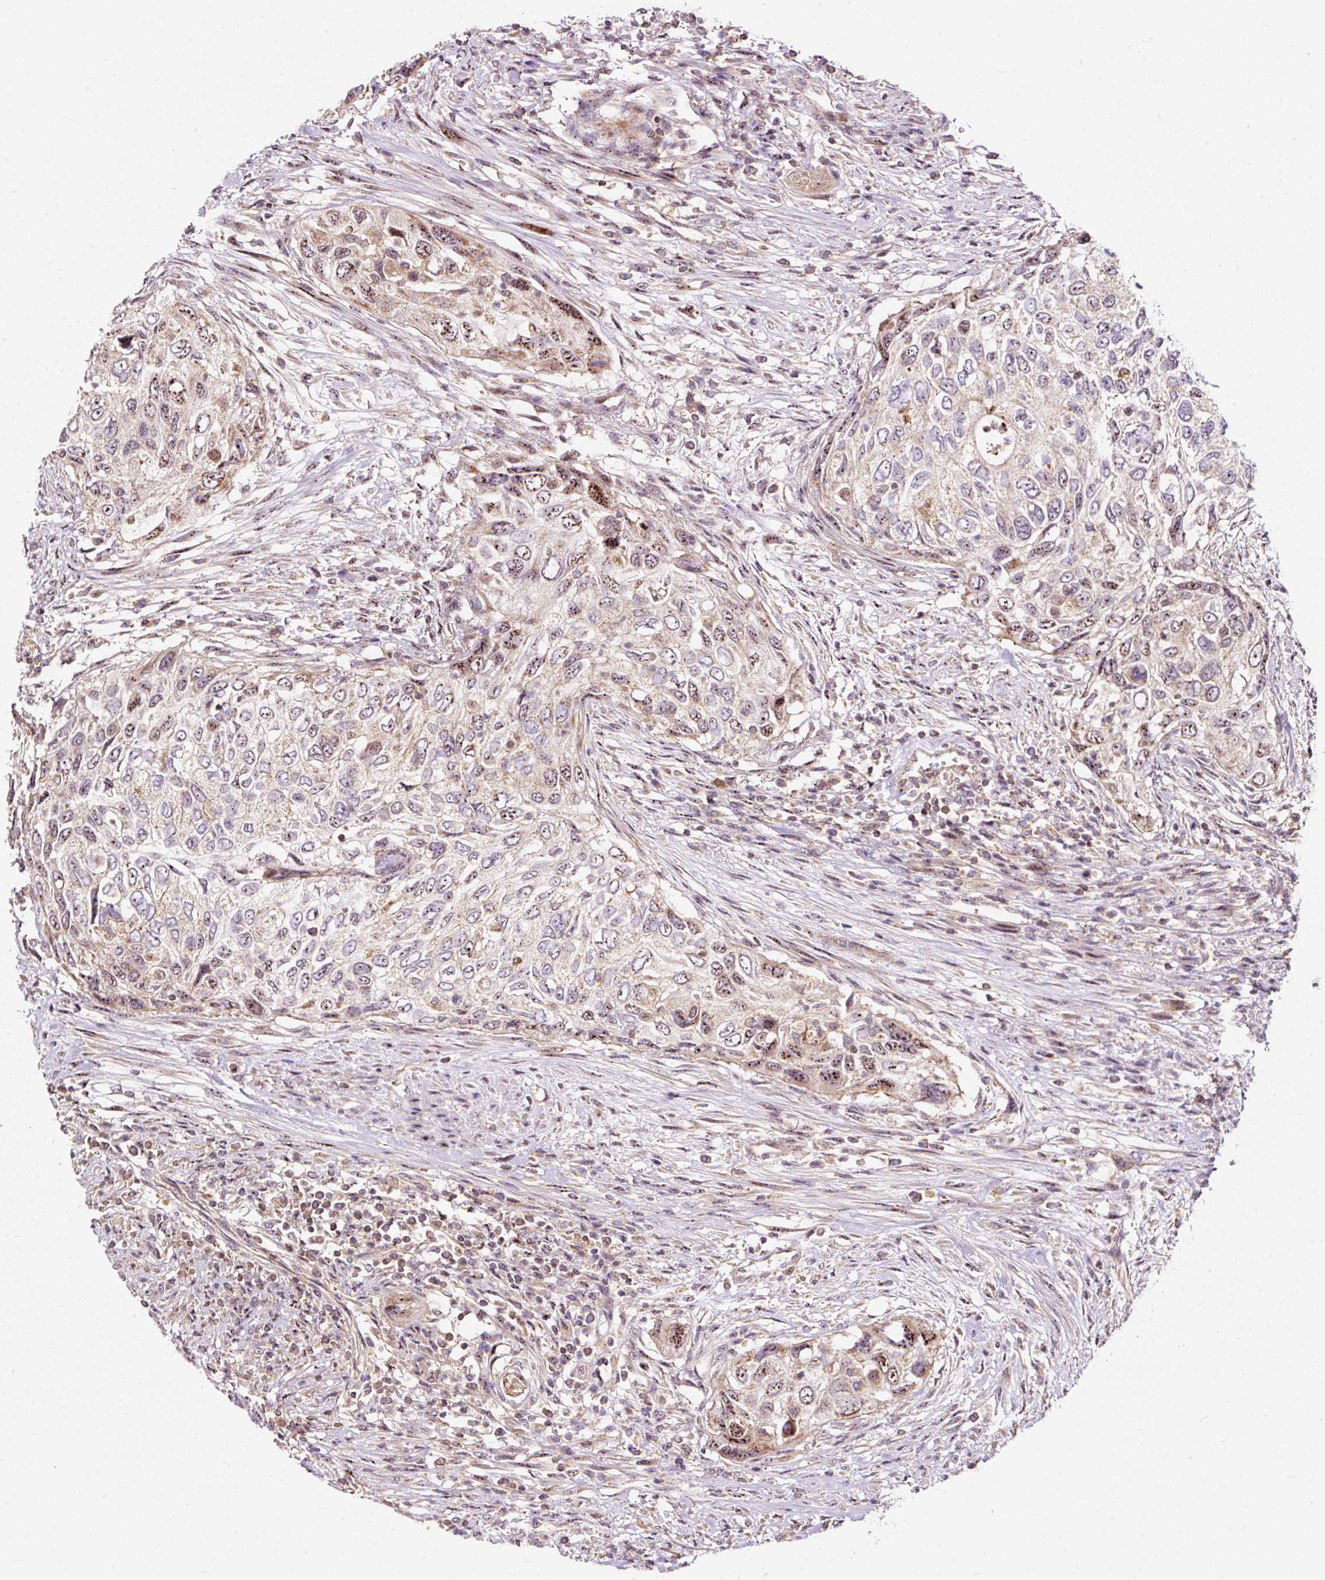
{"staining": {"intensity": "moderate", "quantity": "25%-75%", "location": "cytoplasmic/membranous,nuclear"}, "tissue": "urothelial cancer", "cell_type": "Tumor cells", "image_type": "cancer", "snomed": [{"axis": "morphology", "description": "Urothelial carcinoma, High grade"}, {"axis": "topography", "description": "Urinary bladder"}], "caption": "Immunohistochemistry (IHC) micrograph of neoplastic tissue: human urothelial carcinoma (high-grade) stained using IHC displays medium levels of moderate protein expression localized specifically in the cytoplasmic/membranous and nuclear of tumor cells, appearing as a cytoplasmic/membranous and nuclear brown color.", "gene": "BOLA3", "patient": {"sex": "female", "age": 60}}